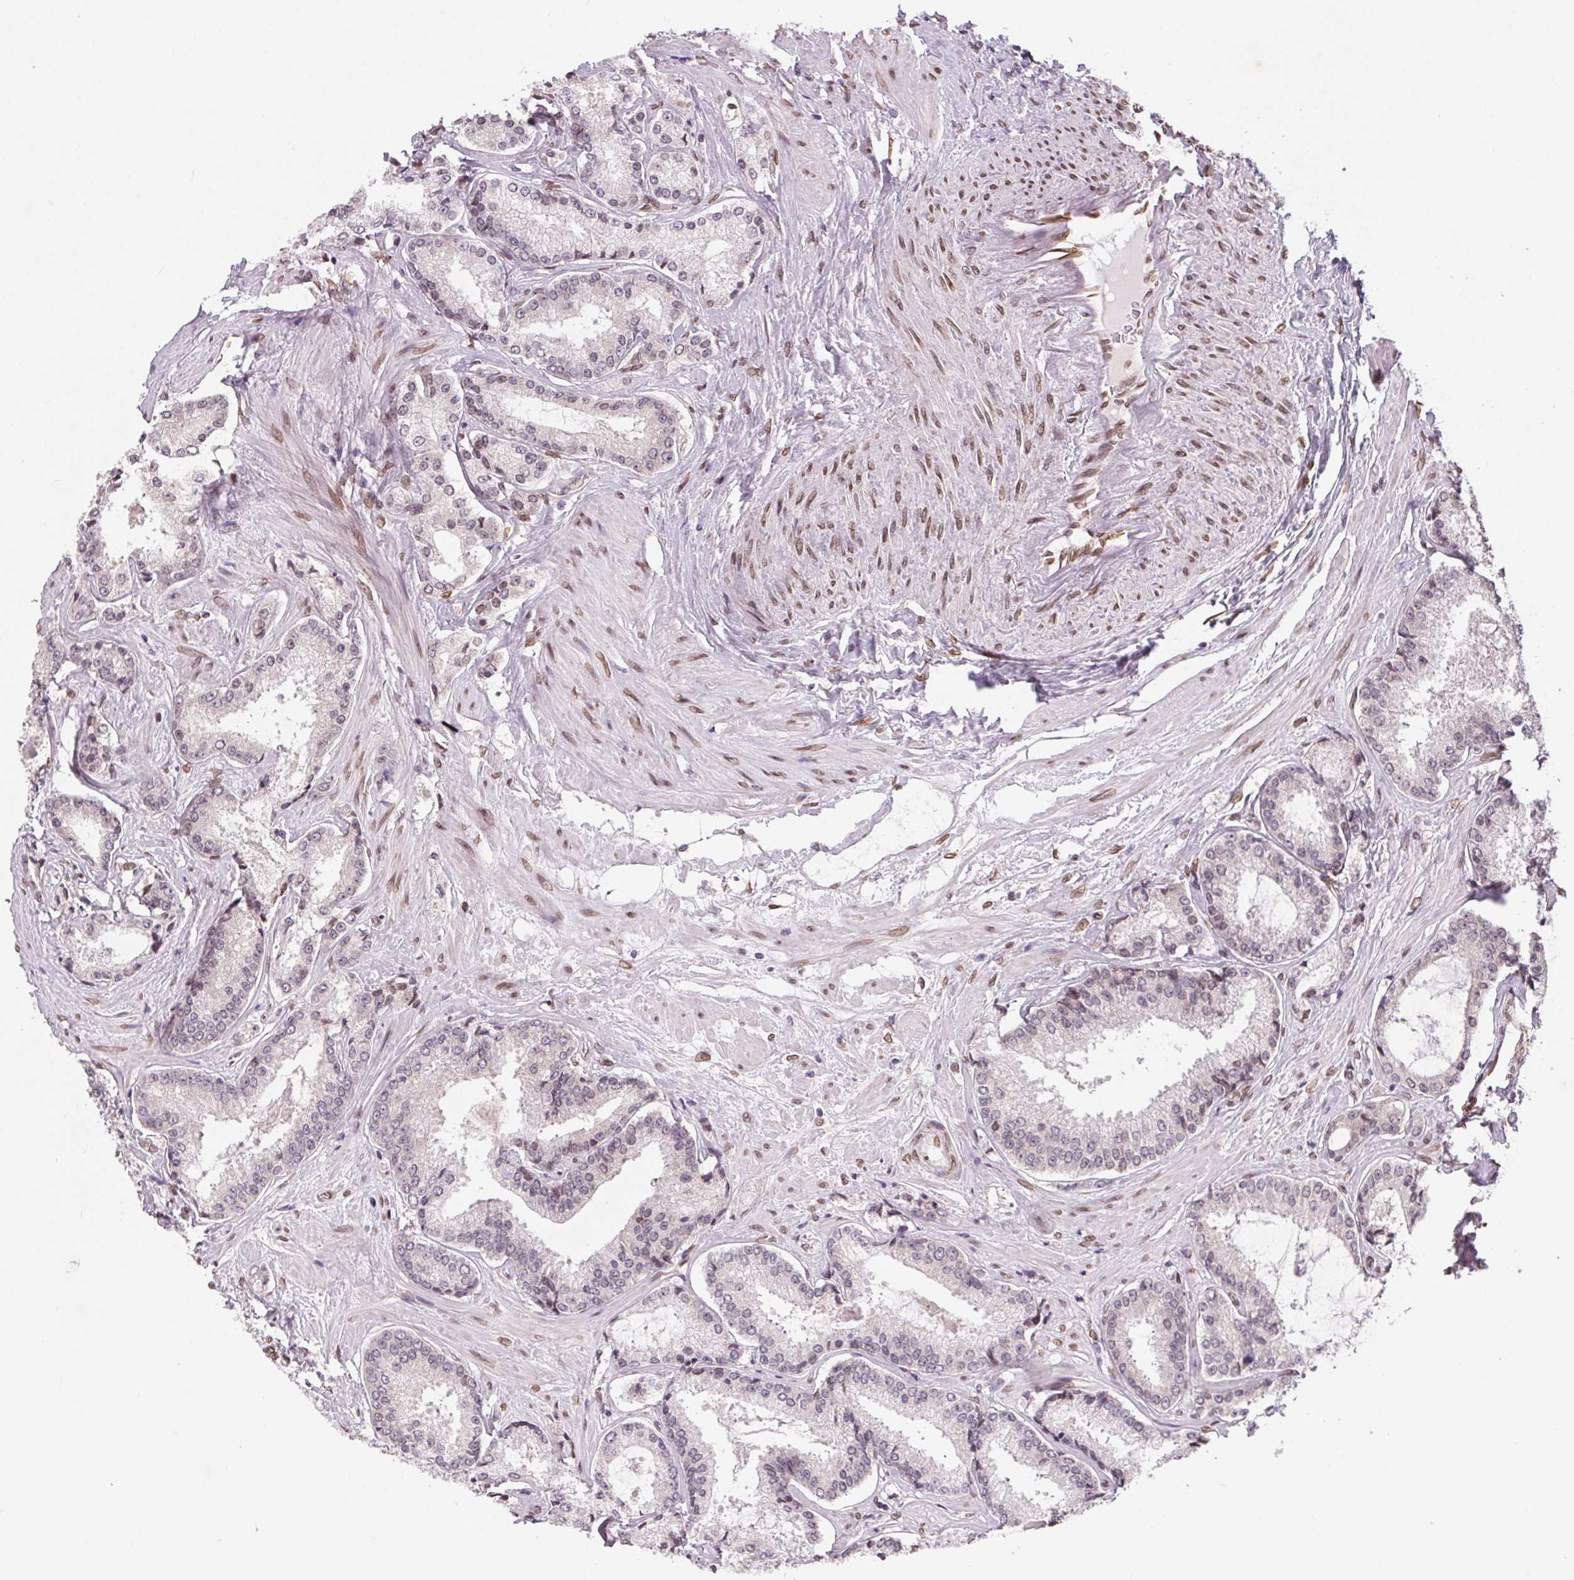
{"staining": {"intensity": "weak", "quantity": "<25%", "location": "nuclear"}, "tissue": "prostate cancer", "cell_type": "Tumor cells", "image_type": "cancer", "snomed": [{"axis": "morphology", "description": "Adenocarcinoma, Low grade"}, {"axis": "topography", "description": "Prostate"}], "caption": "A histopathology image of human prostate cancer (low-grade adenocarcinoma) is negative for staining in tumor cells.", "gene": "TMEM175", "patient": {"sex": "male", "age": 56}}